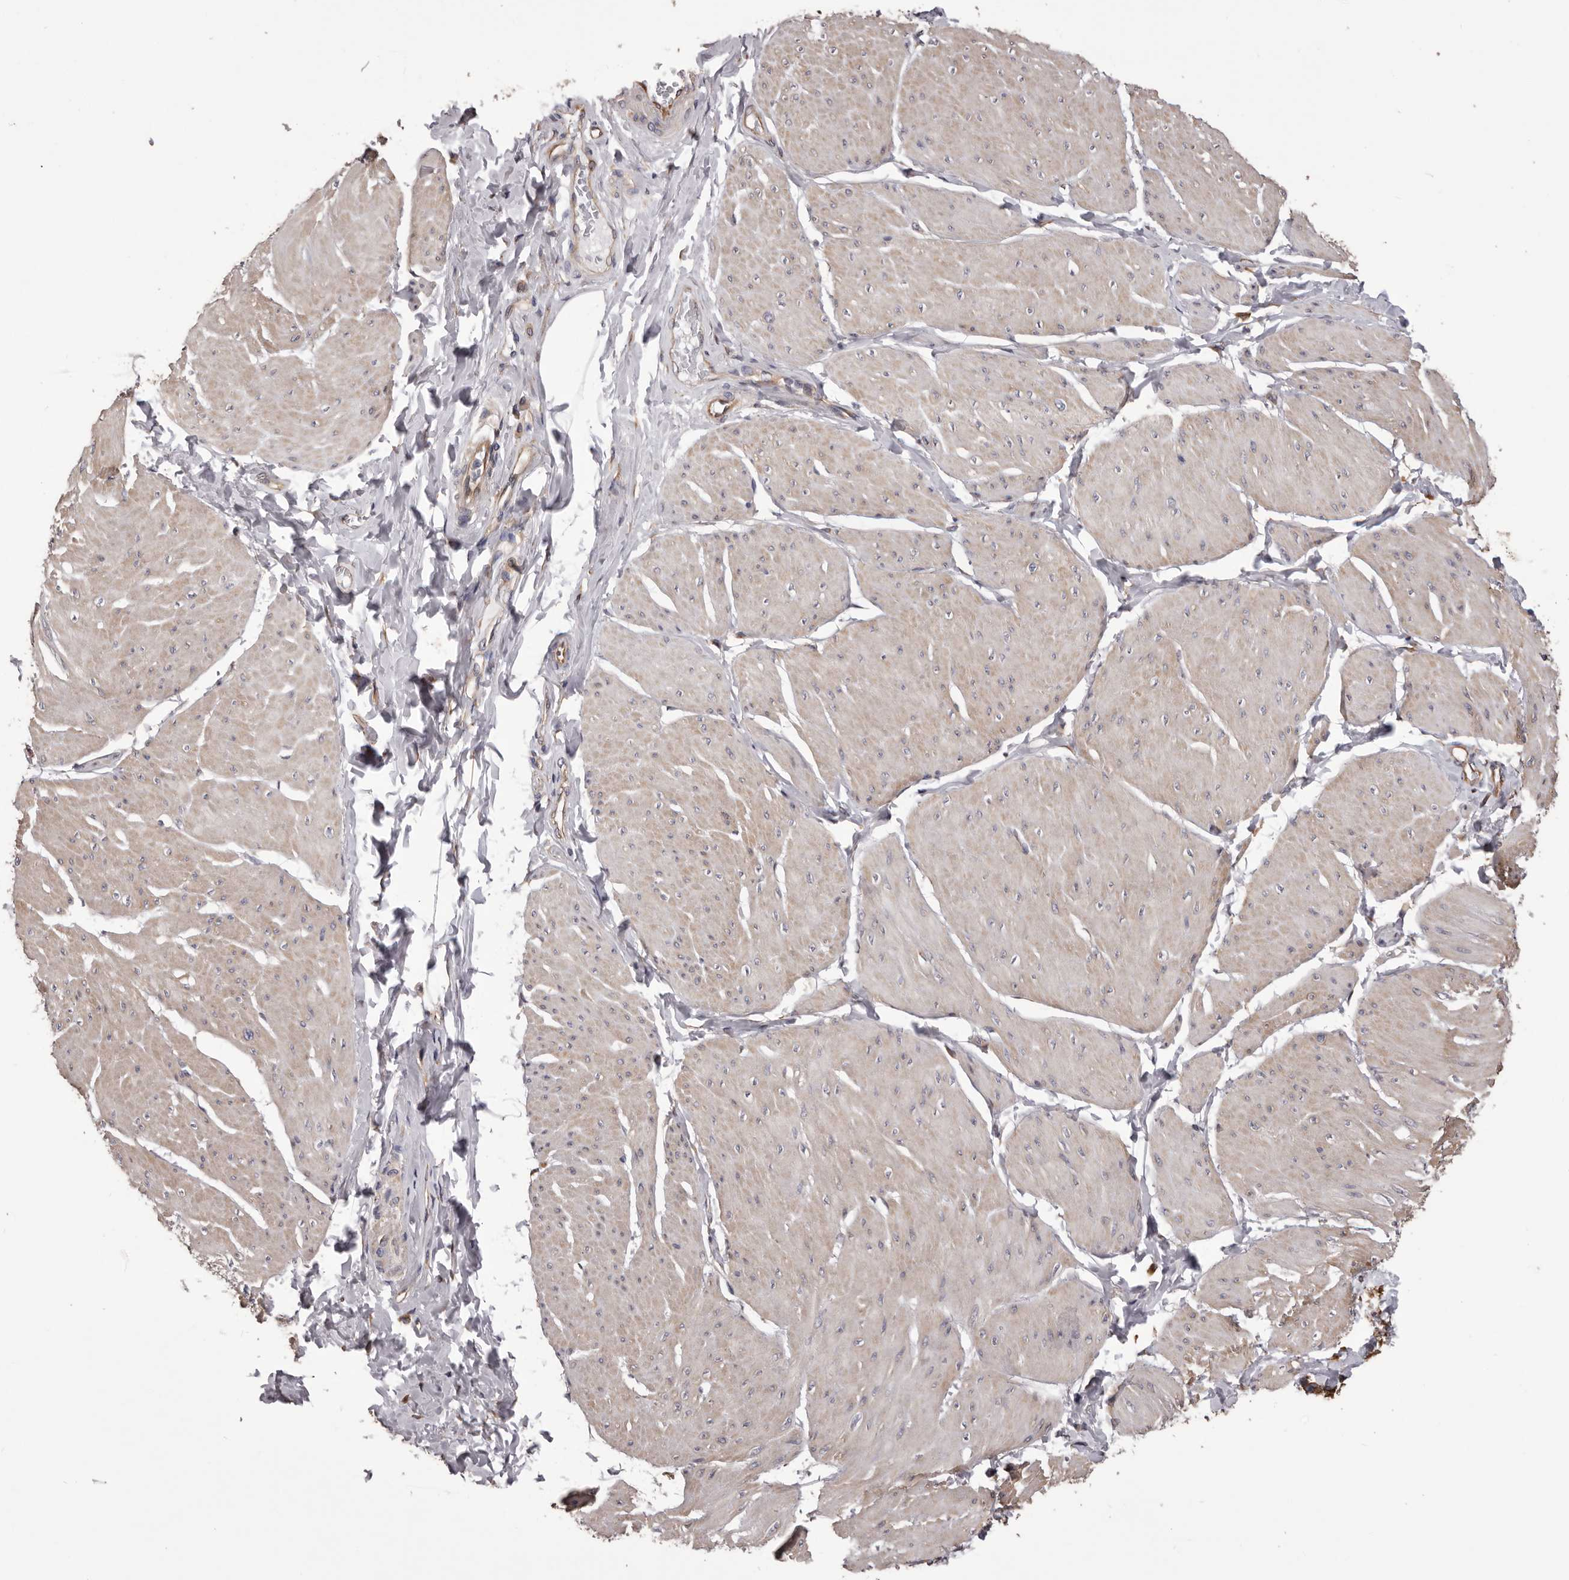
{"staining": {"intensity": "weak", "quantity": "<25%", "location": "cytoplasmic/membranous"}, "tissue": "smooth muscle", "cell_type": "Smooth muscle cells", "image_type": "normal", "snomed": [{"axis": "morphology", "description": "Urothelial carcinoma, High grade"}, {"axis": "topography", "description": "Urinary bladder"}], "caption": "This is a image of immunohistochemistry staining of unremarkable smooth muscle, which shows no staining in smooth muscle cells. Nuclei are stained in blue.", "gene": "CEP104", "patient": {"sex": "male", "age": 46}}